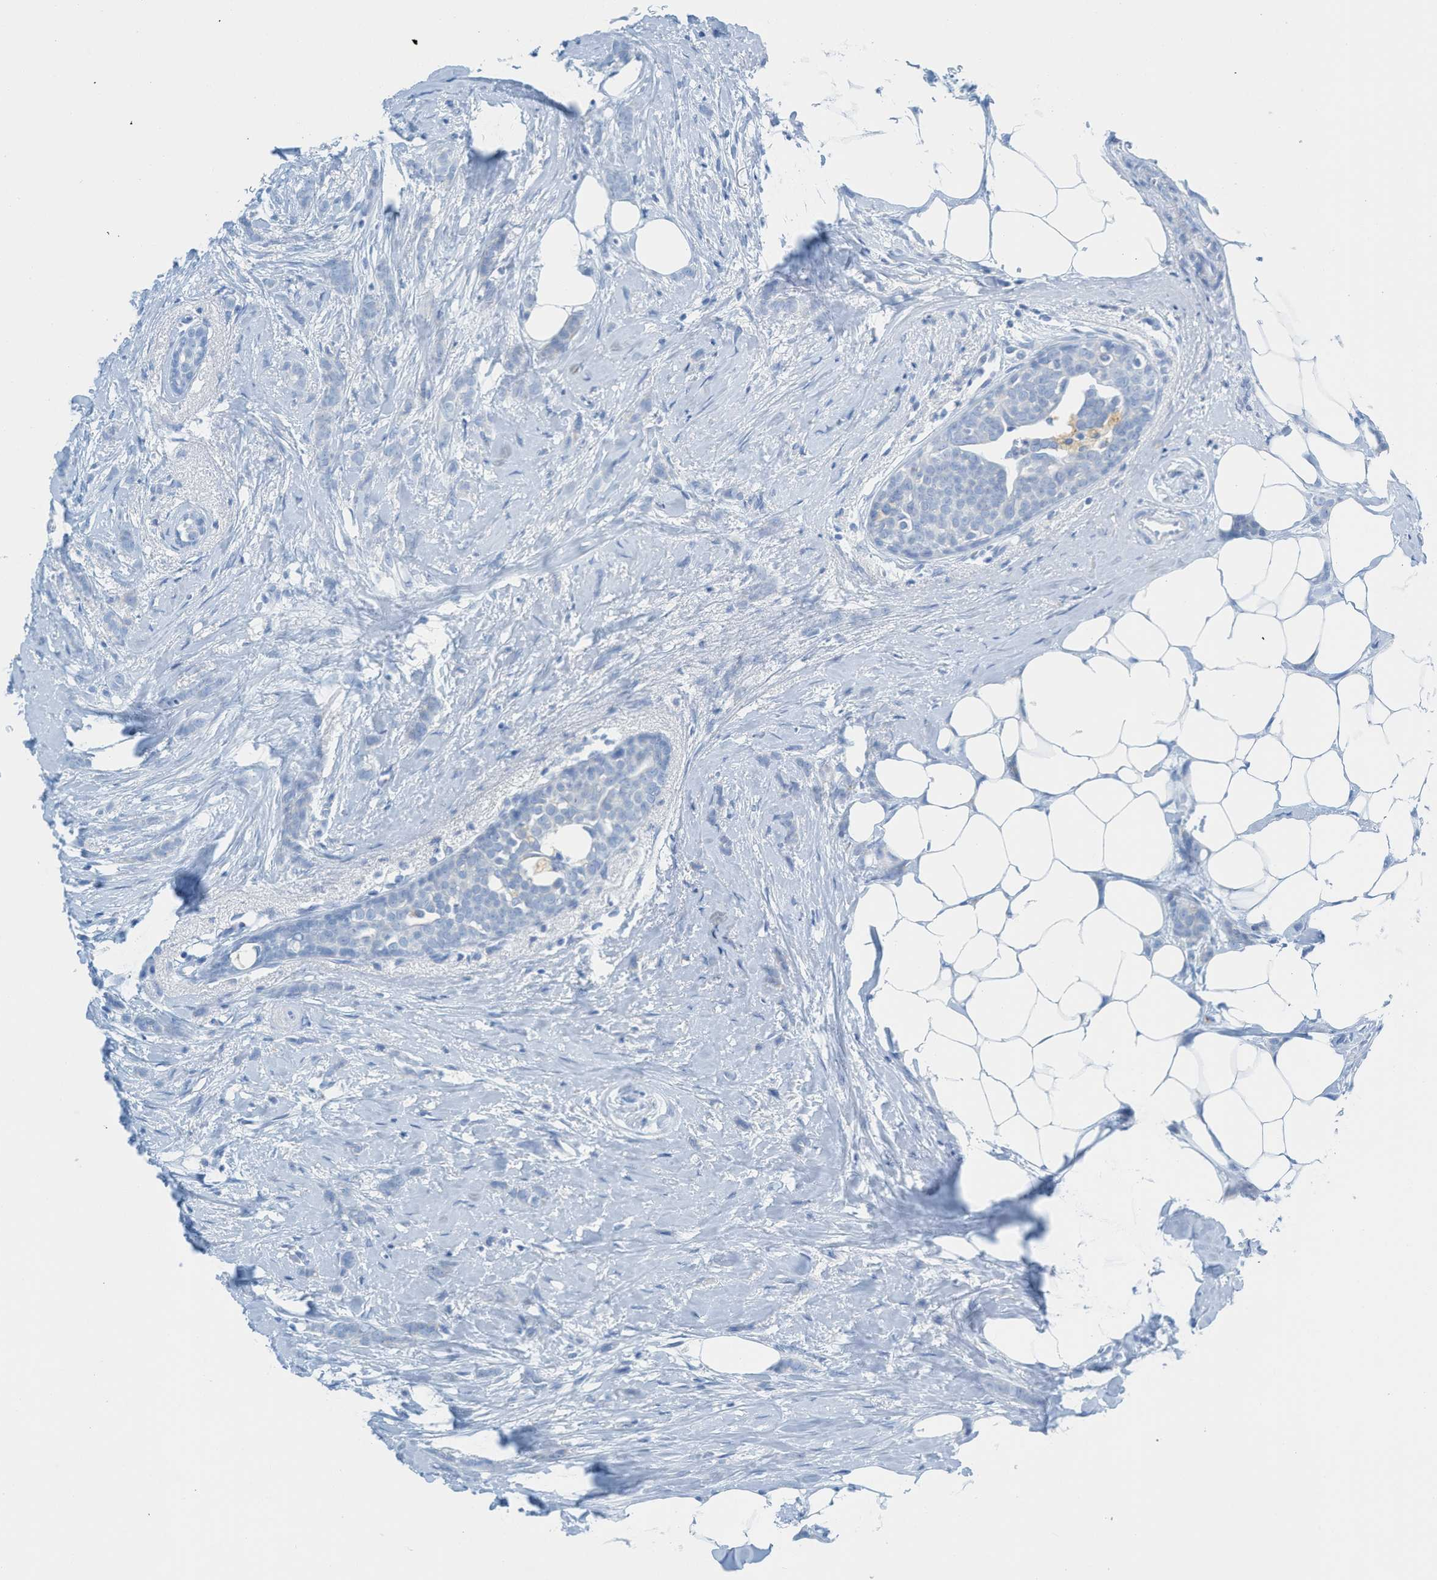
{"staining": {"intensity": "negative", "quantity": "none", "location": "none"}, "tissue": "breast cancer", "cell_type": "Tumor cells", "image_type": "cancer", "snomed": [{"axis": "morphology", "description": "Lobular carcinoma, in situ"}, {"axis": "morphology", "description": "Lobular carcinoma"}, {"axis": "topography", "description": "Breast"}], "caption": "Tumor cells are negative for protein expression in human breast lobular carcinoma.", "gene": "C21orf62", "patient": {"sex": "female", "age": 41}}